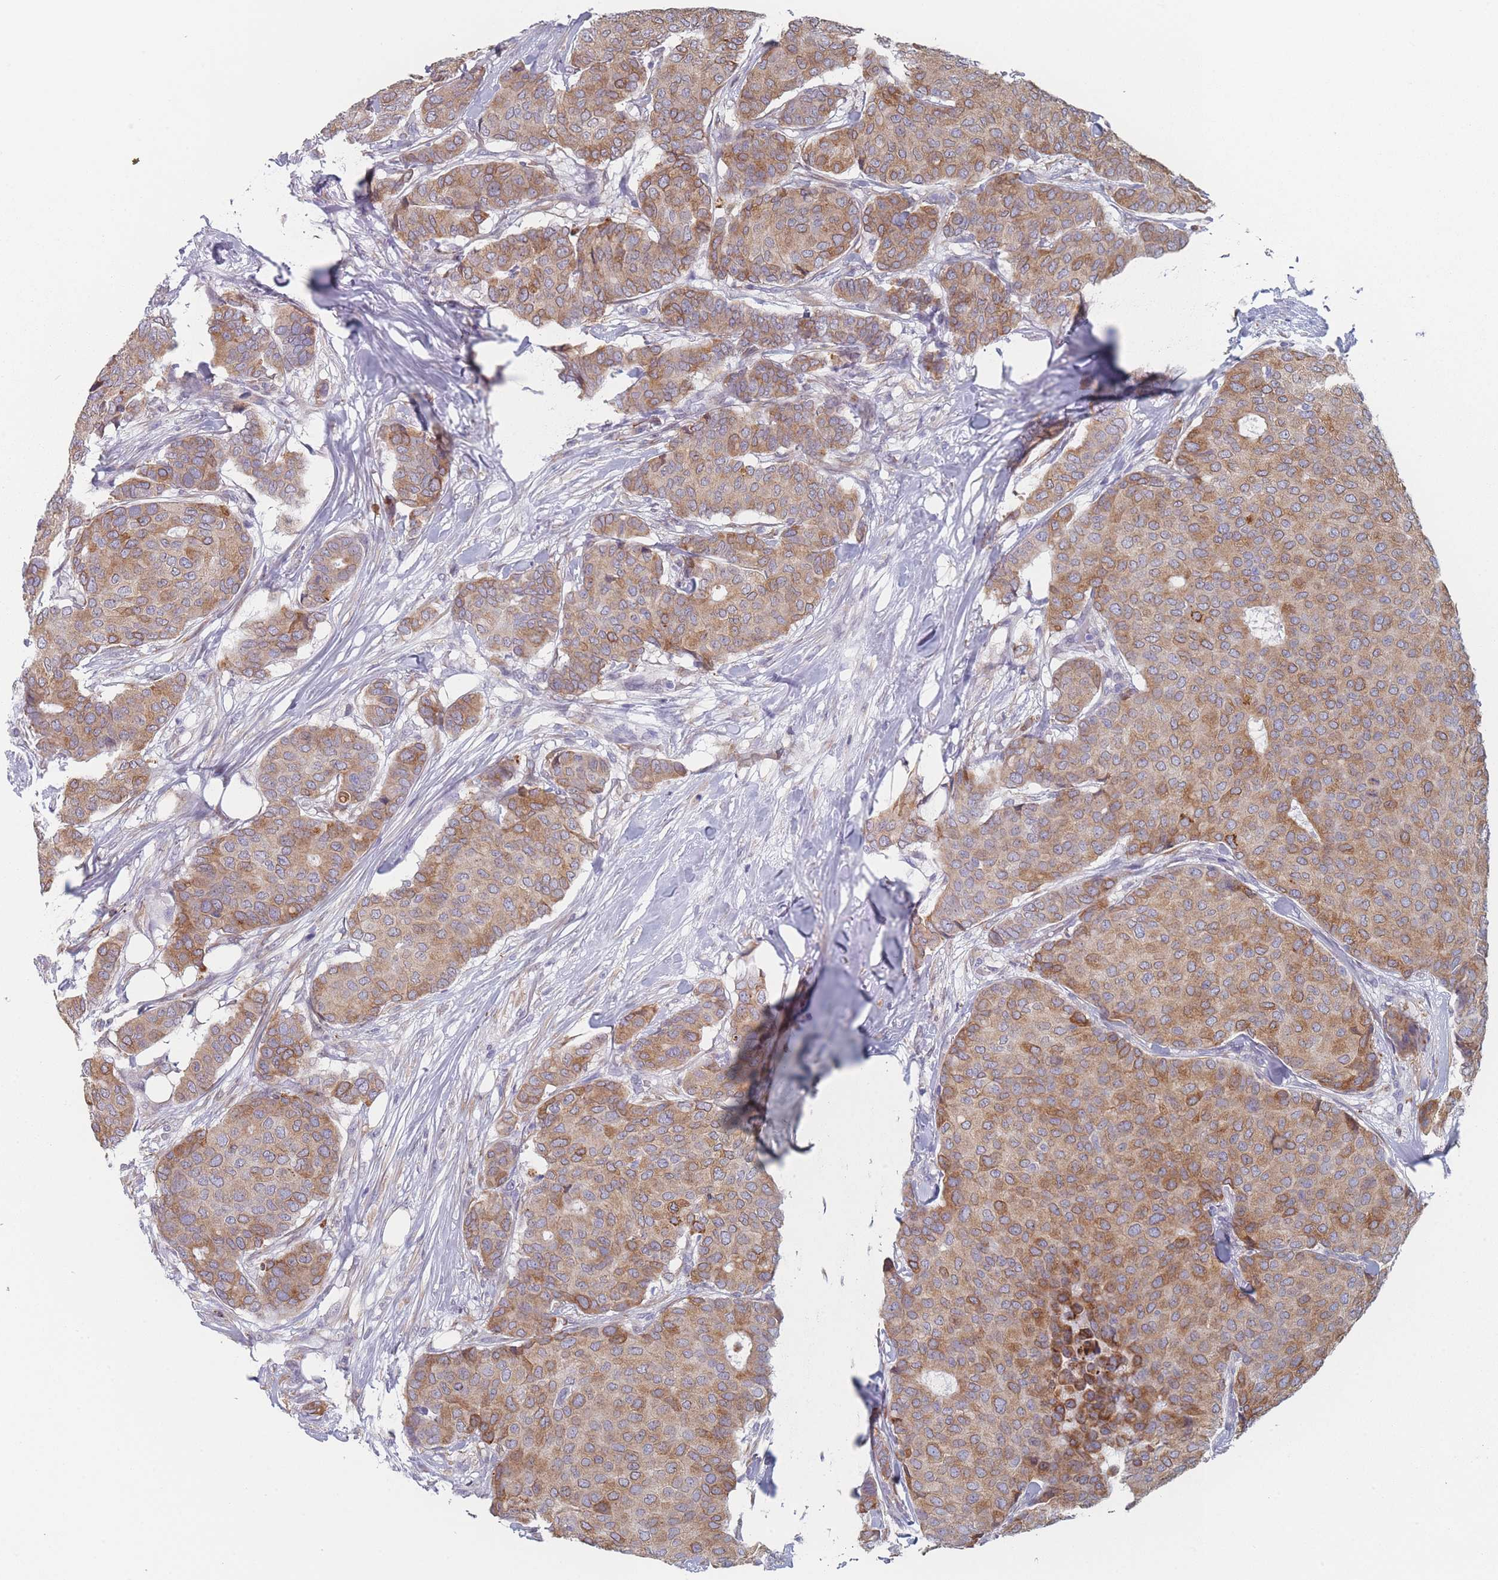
{"staining": {"intensity": "moderate", "quantity": ">75%", "location": "cytoplasmic/membranous"}, "tissue": "breast cancer", "cell_type": "Tumor cells", "image_type": "cancer", "snomed": [{"axis": "morphology", "description": "Duct carcinoma"}, {"axis": "topography", "description": "Breast"}], "caption": "Immunohistochemical staining of breast cancer (intraductal carcinoma) demonstrates medium levels of moderate cytoplasmic/membranous expression in about >75% of tumor cells.", "gene": "TMED10", "patient": {"sex": "female", "age": 75}}